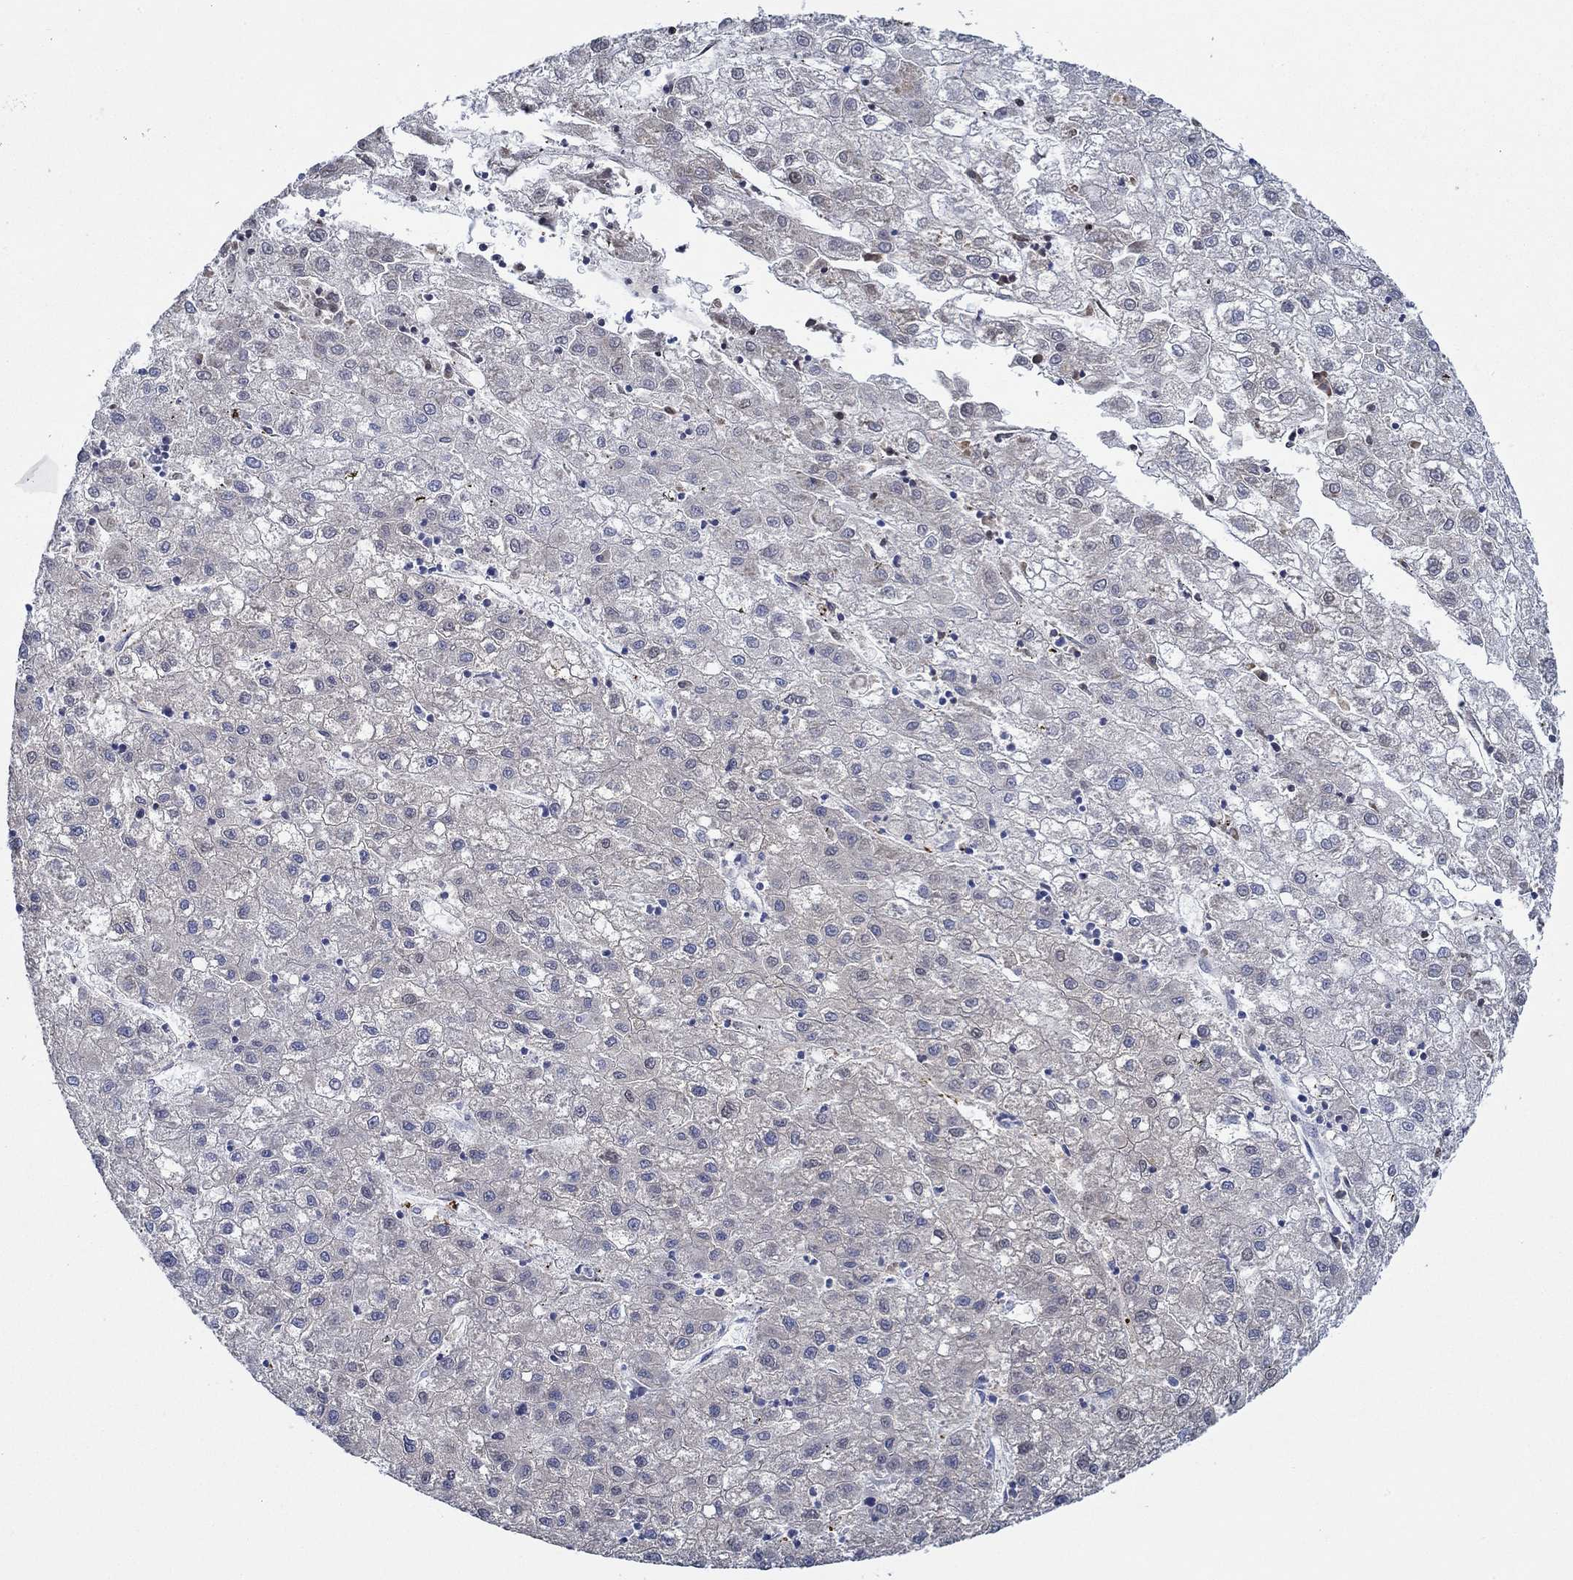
{"staining": {"intensity": "negative", "quantity": "none", "location": "none"}, "tissue": "liver cancer", "cell_type": "Tumor cells", "image_type": "cancer", "snomed": [{"axis": "morphology", "description": "Carcinoma, Hepatocellular, NOS"}, {"axis": "topography", "description": "Liver"}], "caption": "This is a image of immunohistochemistry (IHC) staining of liver cancer (hepatocellular carcinoma), which shows no expression in tumor cells.", "gene": "SLC27A3", "patient": {"sex": "male", "age": 72}}